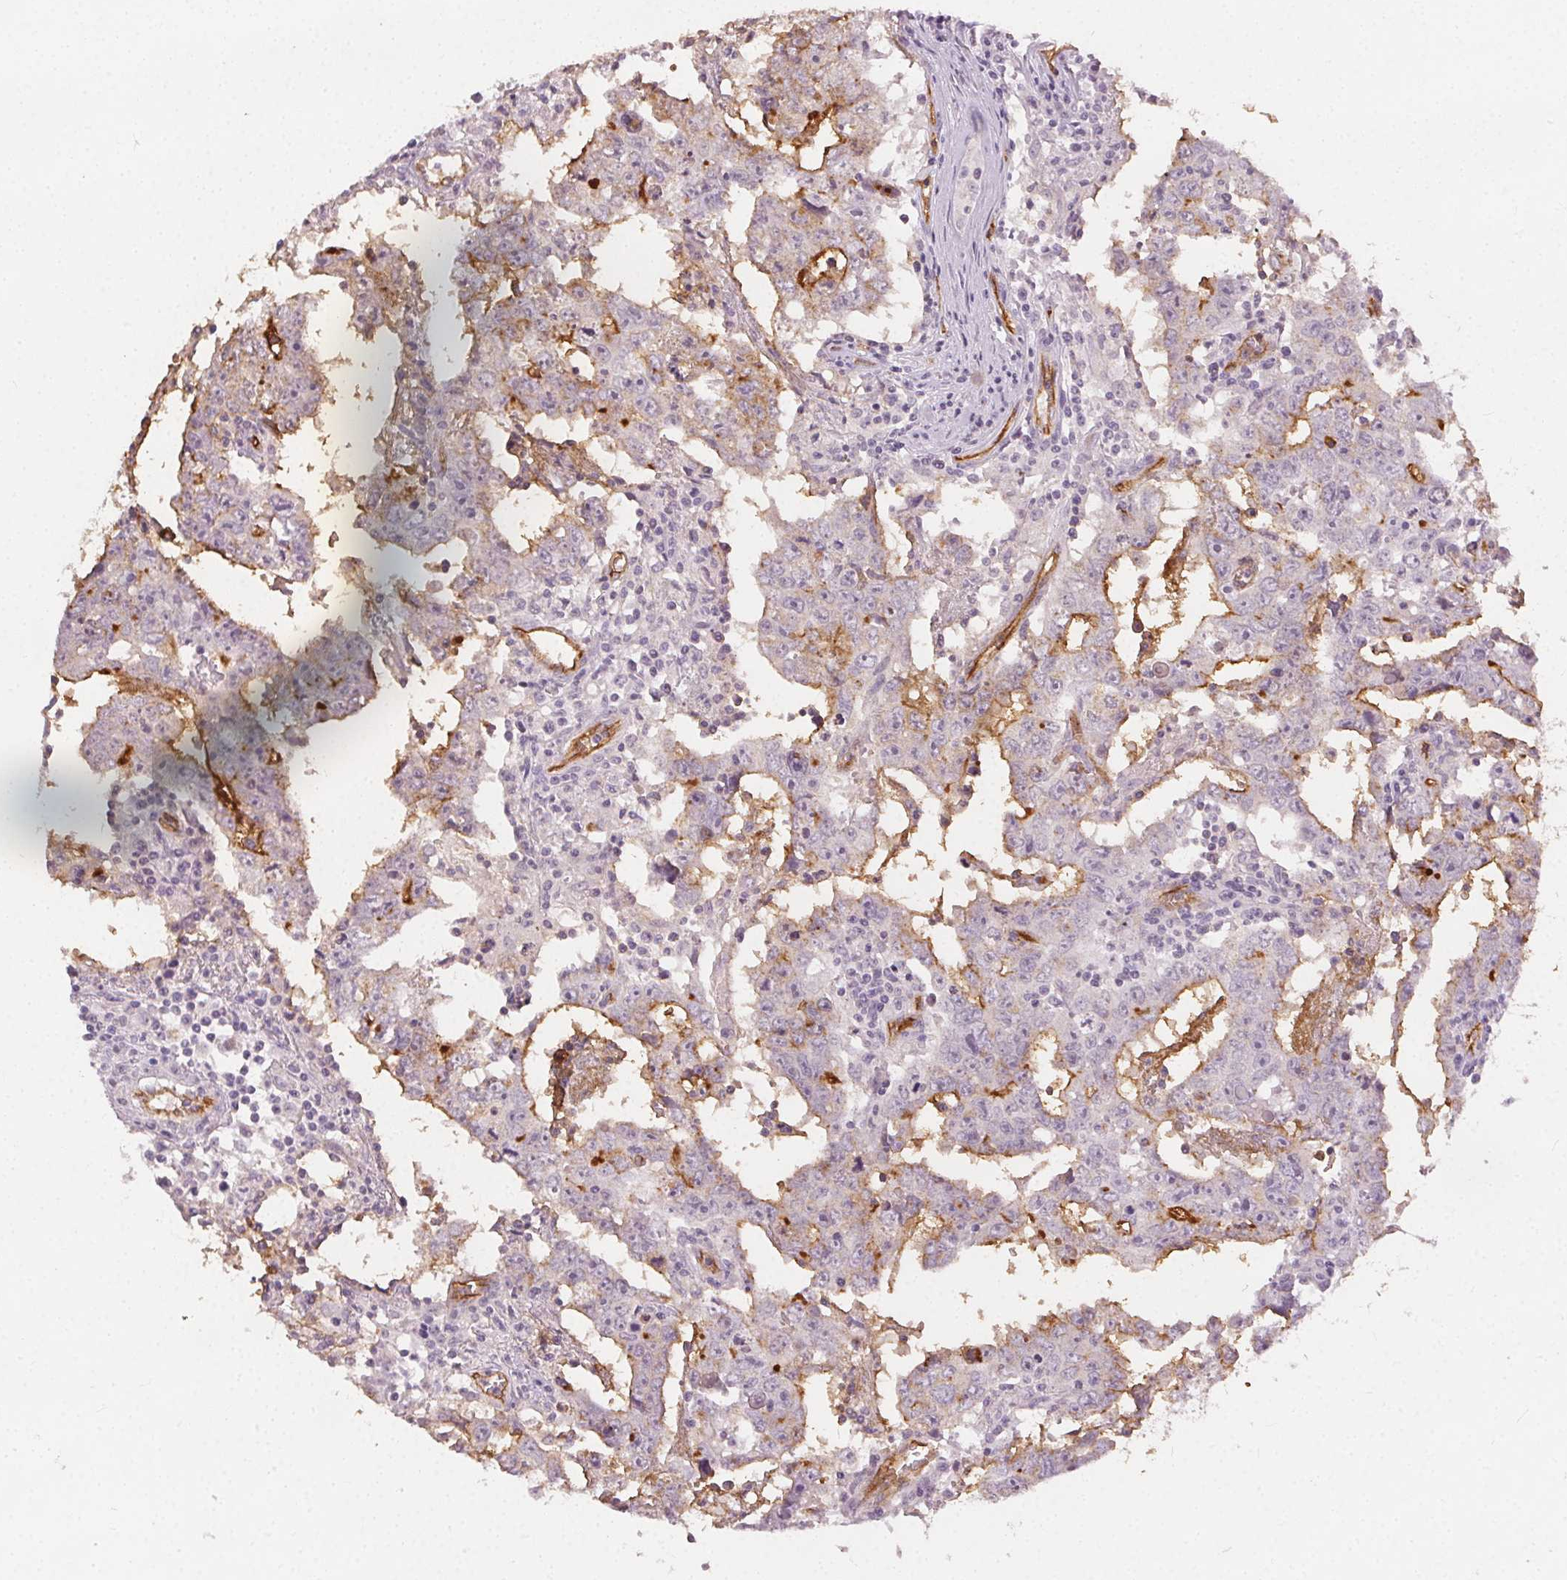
{"staining": {"intensity": "strong", "quantity": "25%-75%", "location": "cytoplasmic/membranous"}, "tissue": "testis cancer", "cell_type": "Tumor cells", "image_type": "cancer", "snomed": [{"axis": "morphology", "description": "Carcinoma, Embryonal, NOS"}, {"axis": "topography", "description": "Testis"}], "caption": "Testis cancer (embryonal carcinoma) tissue displays strong cytoplasmic/membranous positivity in approximately 25%-75% of tumor cells, visualized by immunohistochemistry. The staining is performed using DAB brown chromogen to label protein expression. The nuclei are counter-stained blue using hematoxylin.", "gene": "PODXL", "patient": {"sex": "male", "age": 22}}